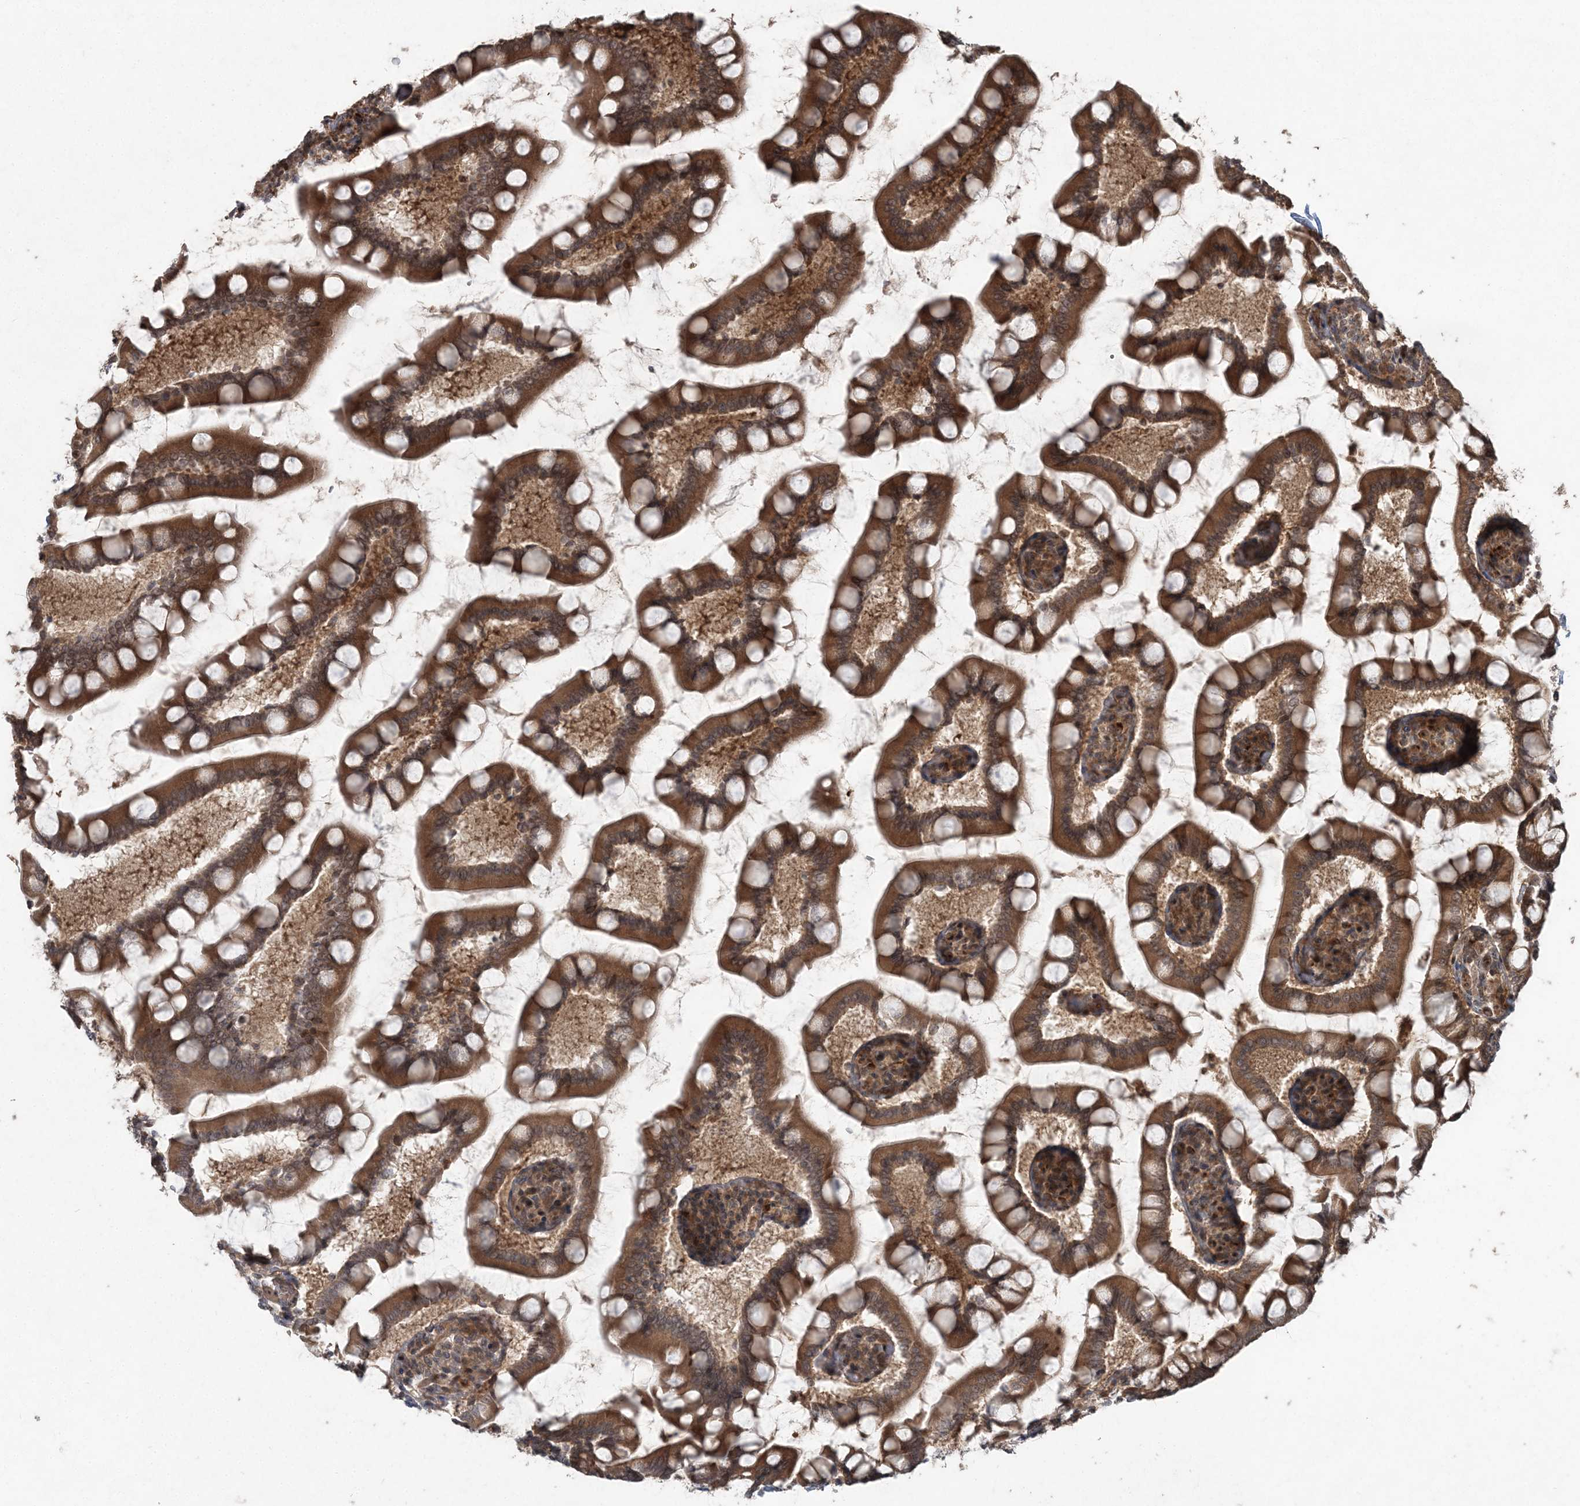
{"staining": {"intensity": "strong", "quantity": ">75%", "location": "cytoplasmic/membranous"}, "tissue": "small intestine", "cell_type": "Glandular cells", "image_type": "normal", "snomed": [{"axis": "morphology", "description": "Normal tissue, NOS"}, {"axis": "topography", "description": "Small intestine"}], "caption": "Immunohistochemistry micrograph of normal small intestine: small intestine stained using immunohistochemistry (IHC) demonstrates high levels of strong protein expression localized specifically in the cytoplasmic/membranous of glandular cells, appearing as a cytoplasmic/membranous brown color.", "gene": "SERINC1", "patient": {"sex": "male", "age": 41}}